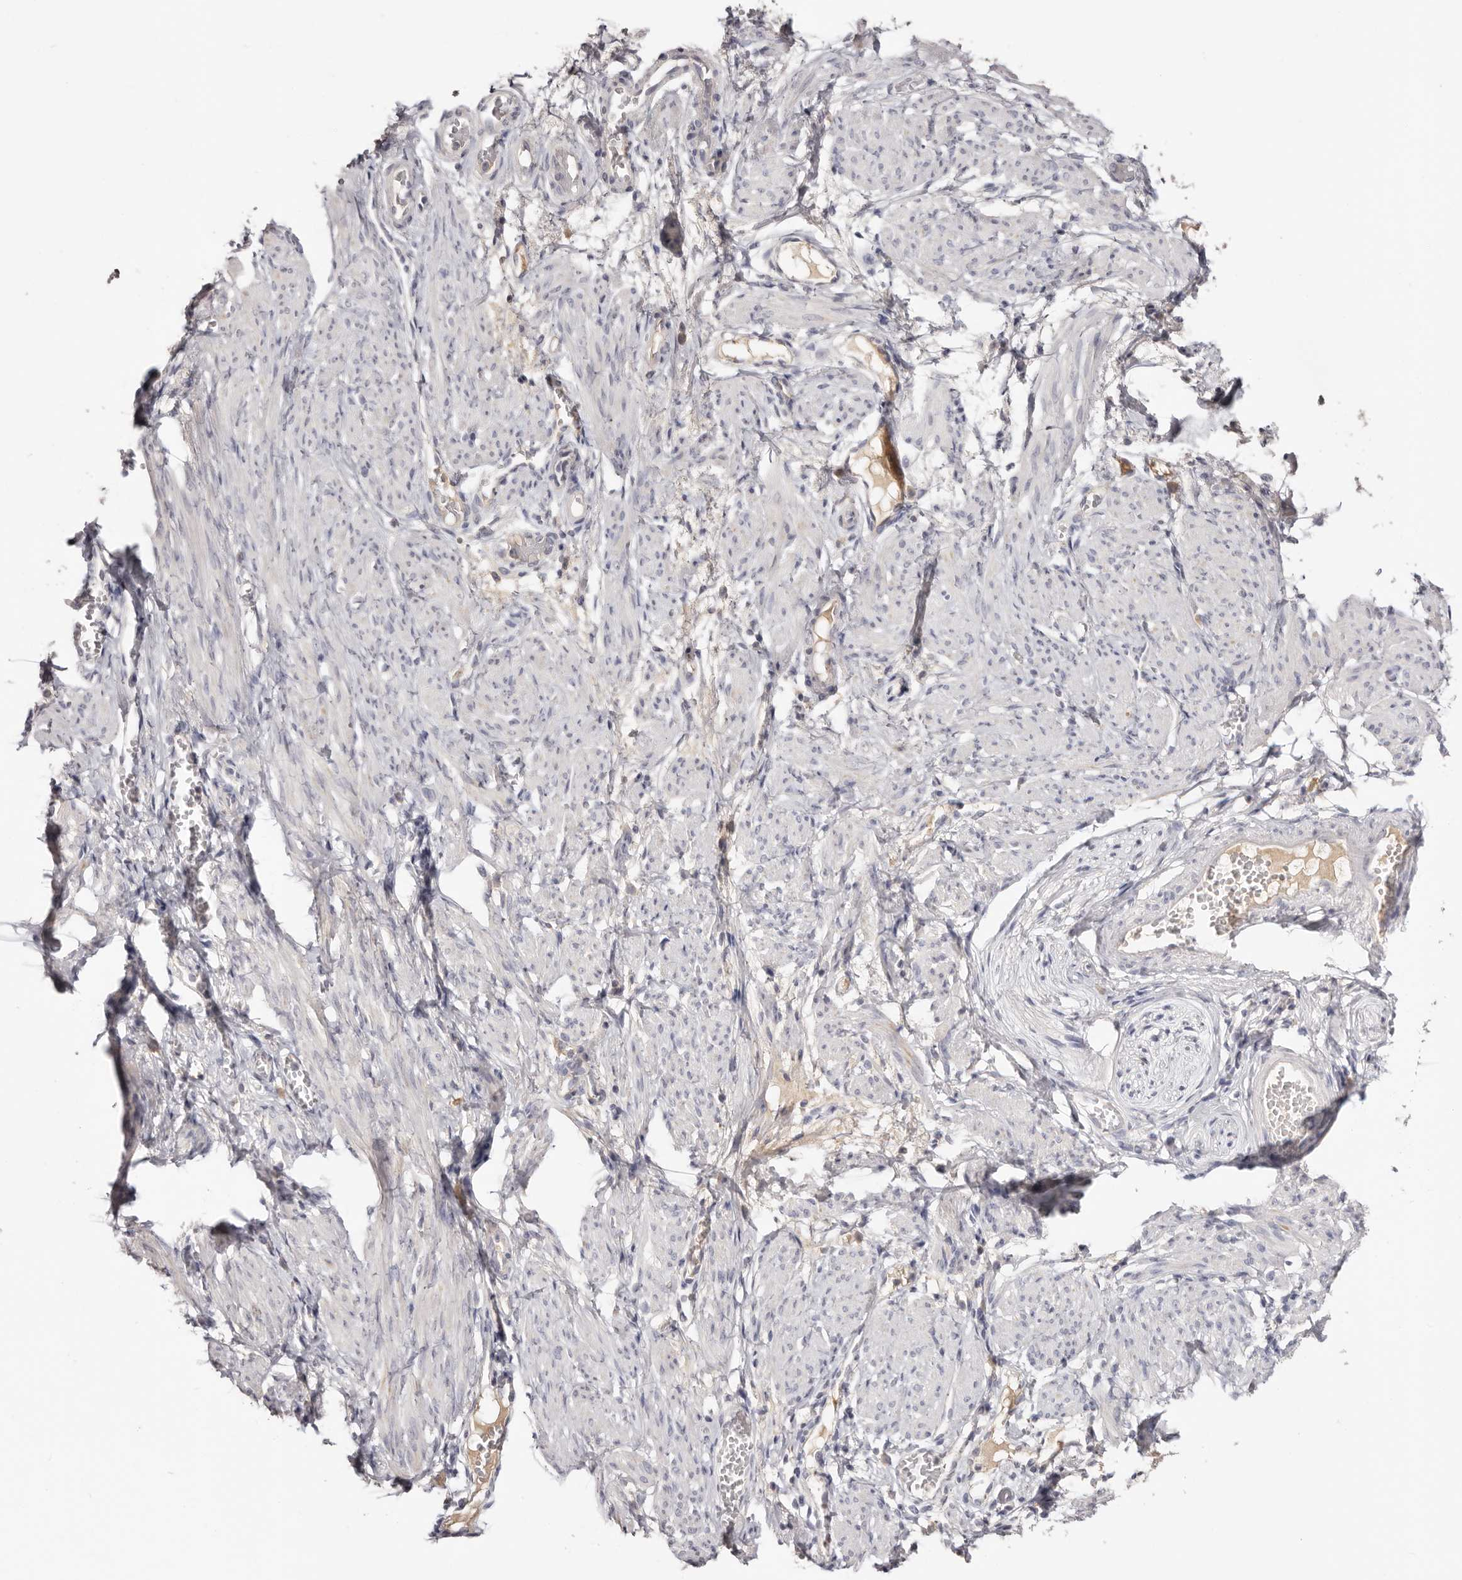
{"staining": {"intensity": "negative", "quantity": "none", "location": "none"}, "tissue": "adipose tissue", "cell_type": "Adipocytes", "image_type": "normal", "snomed": [{"axis": "morphology", "description": "Normal tissue, NOS"}, {"axis": "topography", "description": "Smooth muscle"}, {"axis": "topography", "description": "Peripheral nerve tissue"}], "caption": "IHC of benign adipose tissue demonstrates no expression in adipocytes. (Stains: DAB immunohistochemistry (IHC) with hematoxylin counter stain, Microscopy: brightfield microscopy at high magnification).", "gene": "CCDC190", "patient": {"sex": "female", "age": 39}}